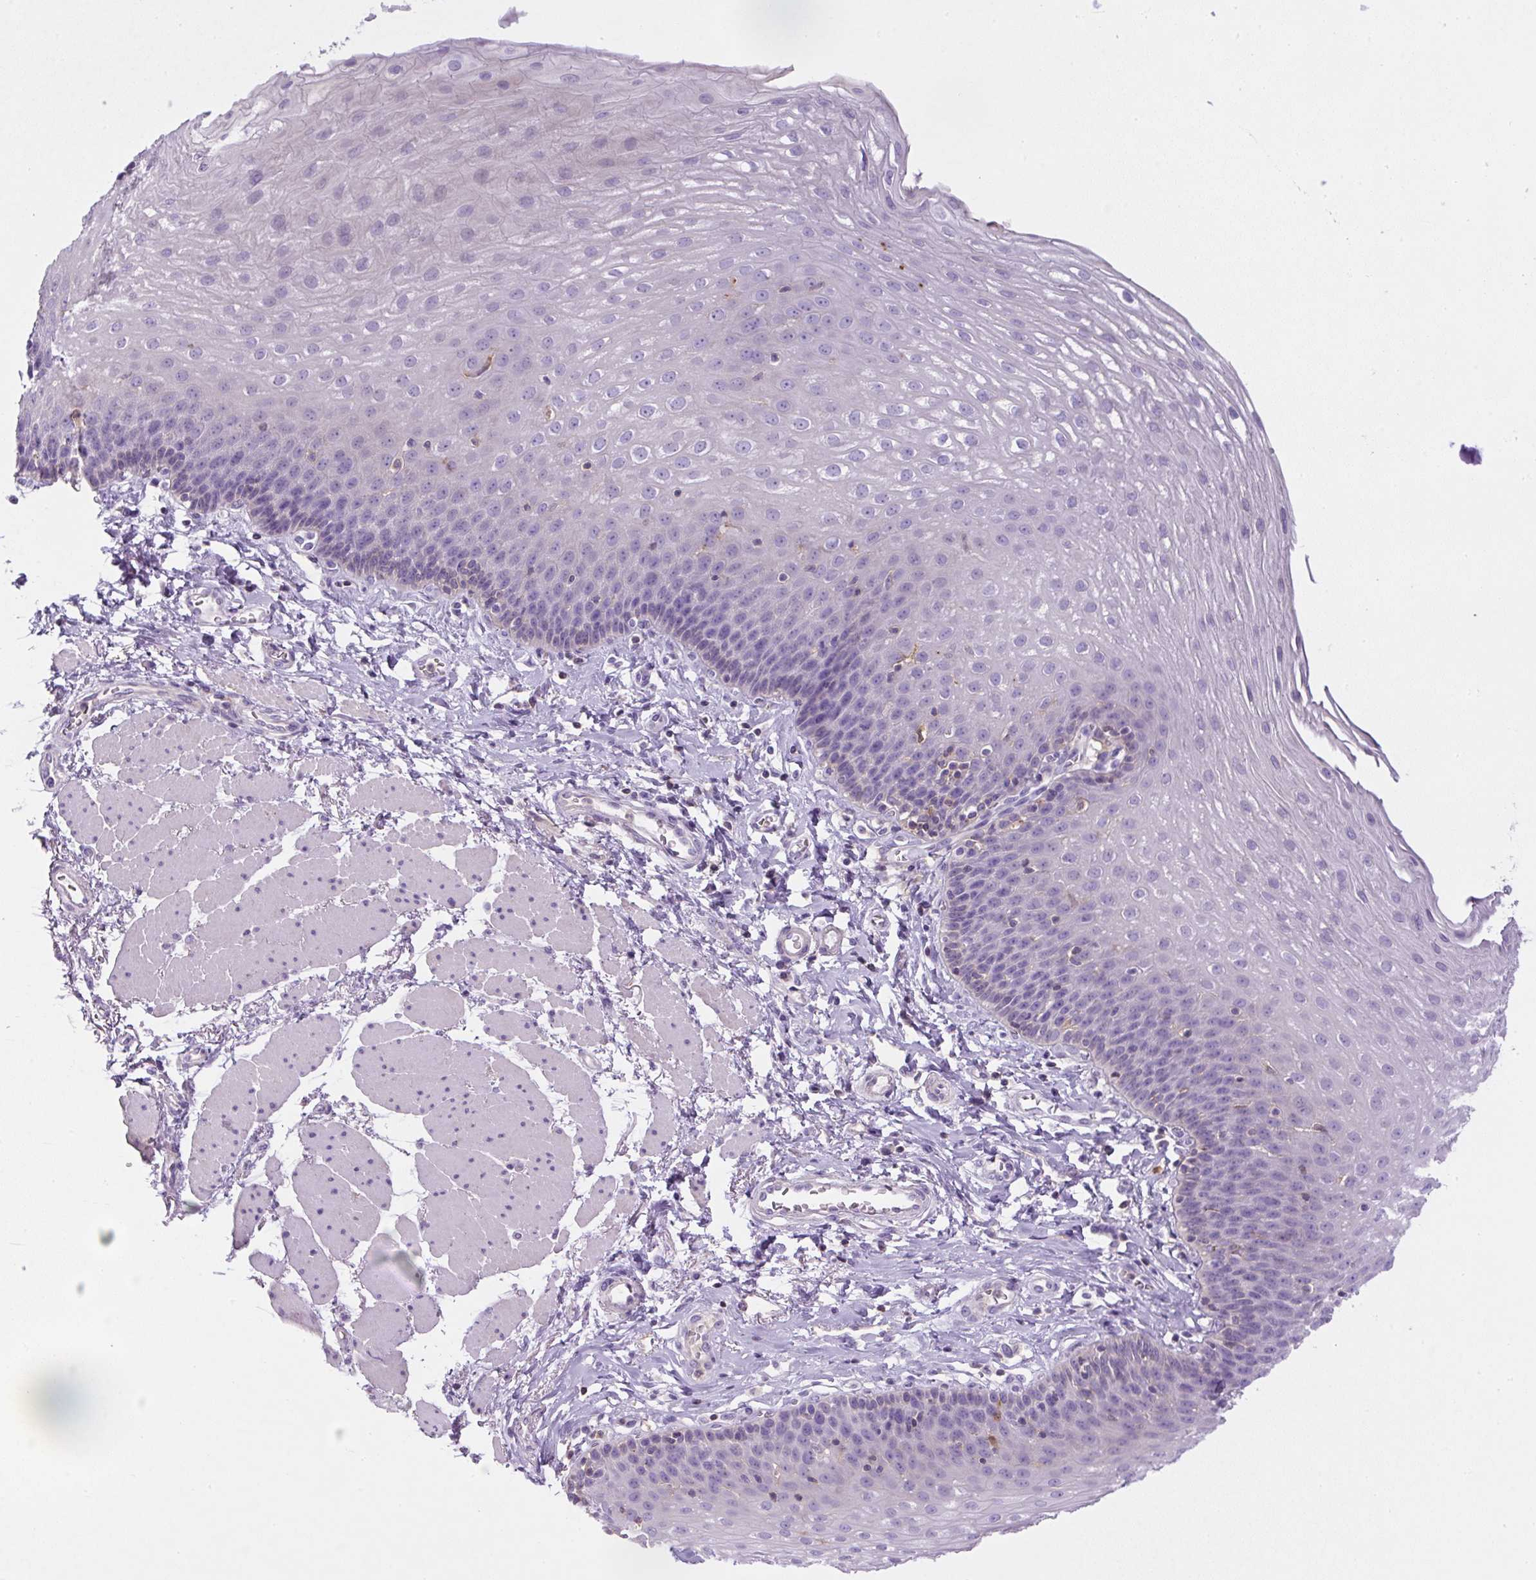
{"staining": {"intensity": "negative", "quantity": "none", "location": "none"}, "tissue": "esophagus", "cell_type": "Squamous epithelial cells", "image_type": "normal", "snomed": [{"axis": "morphology", "description": "Normal tissue, NOS"}, {"axis": "topography", "description": "Esophagus"}], "caption": "DAB immunohistochemical staining of normal esophagus reveals no significant staining in squamous epithelial cells.", "gene": "PIP5KL1", "patient": {"sex": "female", "age": 81}}